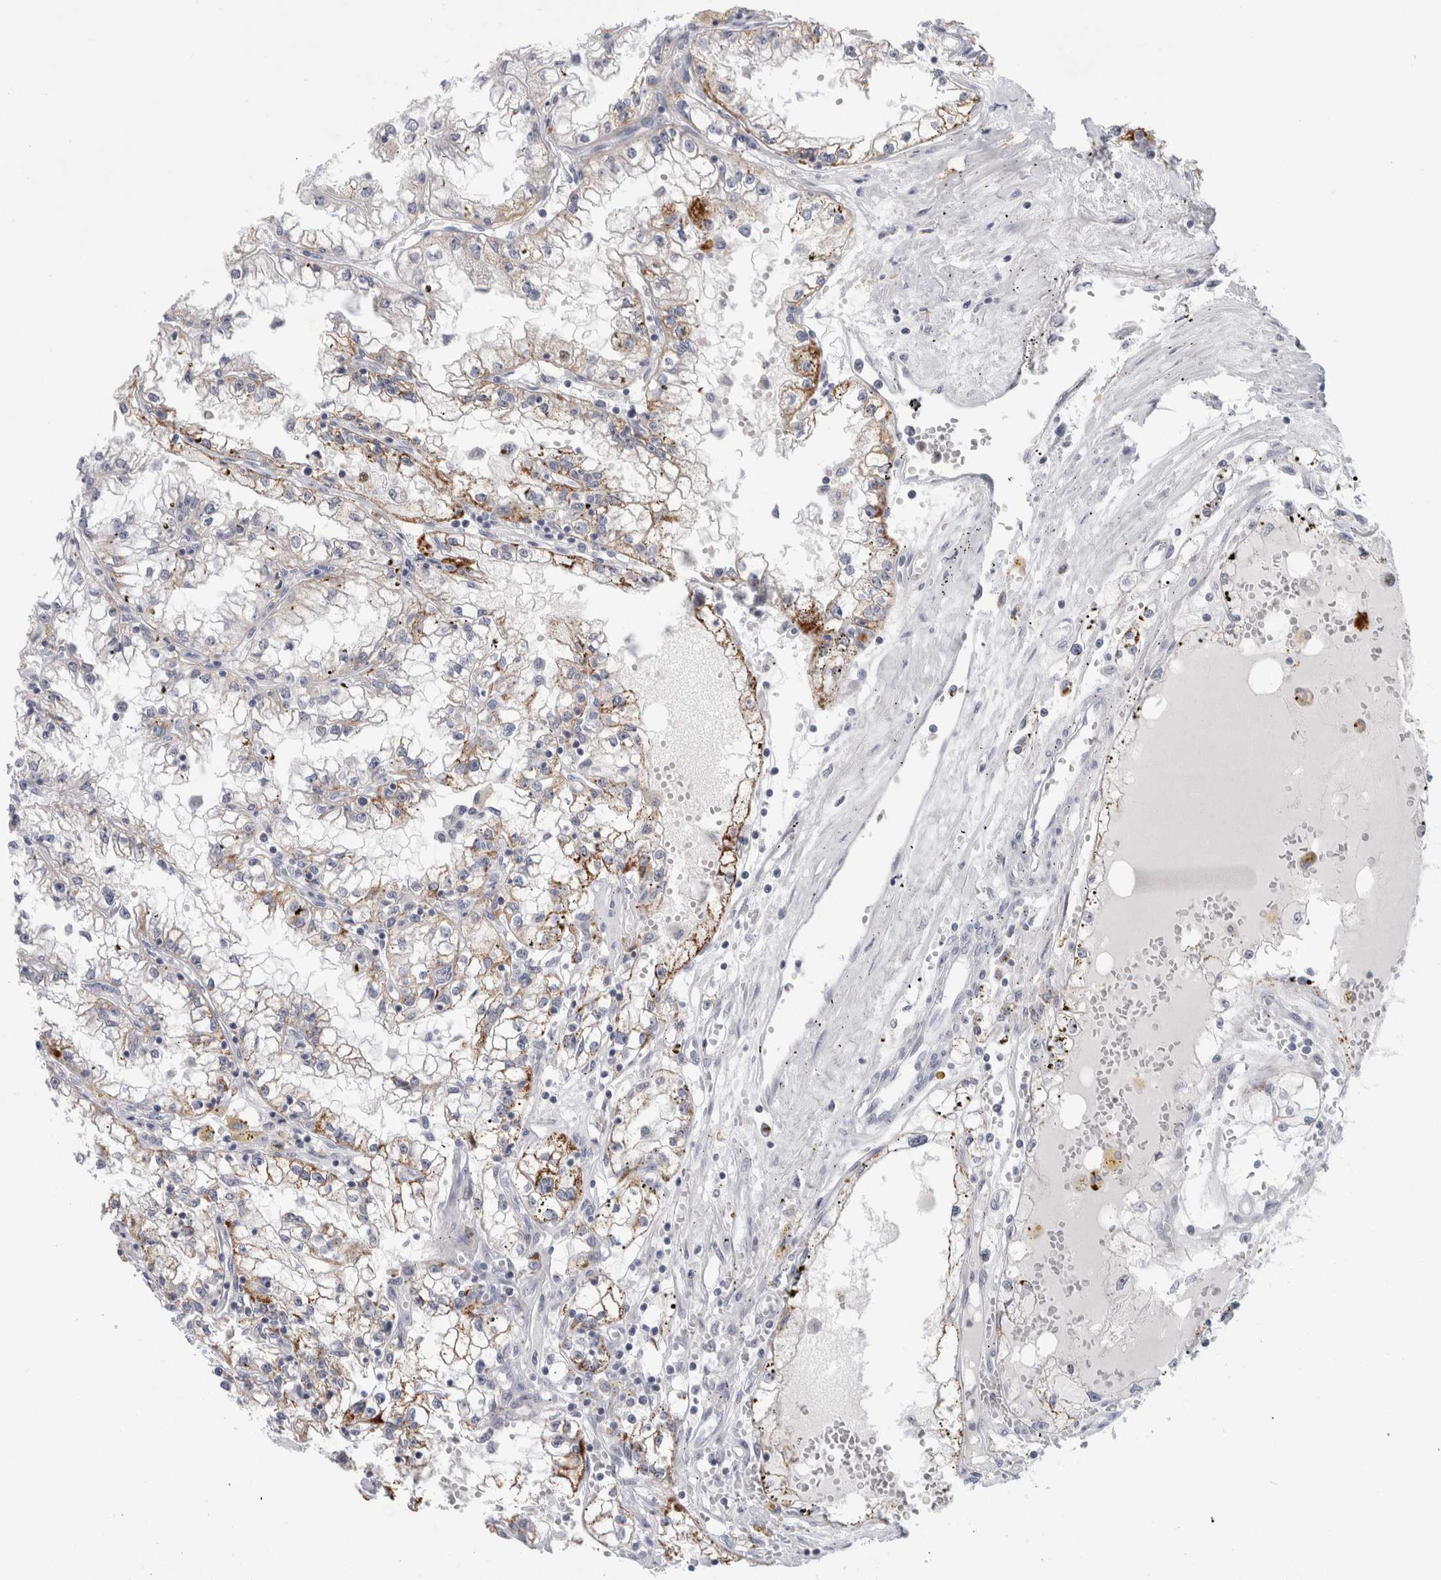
{"staining": {"intensity": "moderate", "quantity": "25%-75%", "location": "cytoplasmic/membranous"}, "tissue": "renal cancer", "cell_type": "Tumor cells", "image_type": "cancer", "snomed": [{"axis": "morphology", "description": "Adenocarcinoma, NOS"}, {"axis": "topography", "description": "Kidney"}], "caption": "A brown stain highlights moderate cytoplasmic/membranous expression of a protein in human renal cancer (adenocarcinoma) tumor cells.", "gene": "NIPA1", "patient": {"sex": "male", "age": 56}}